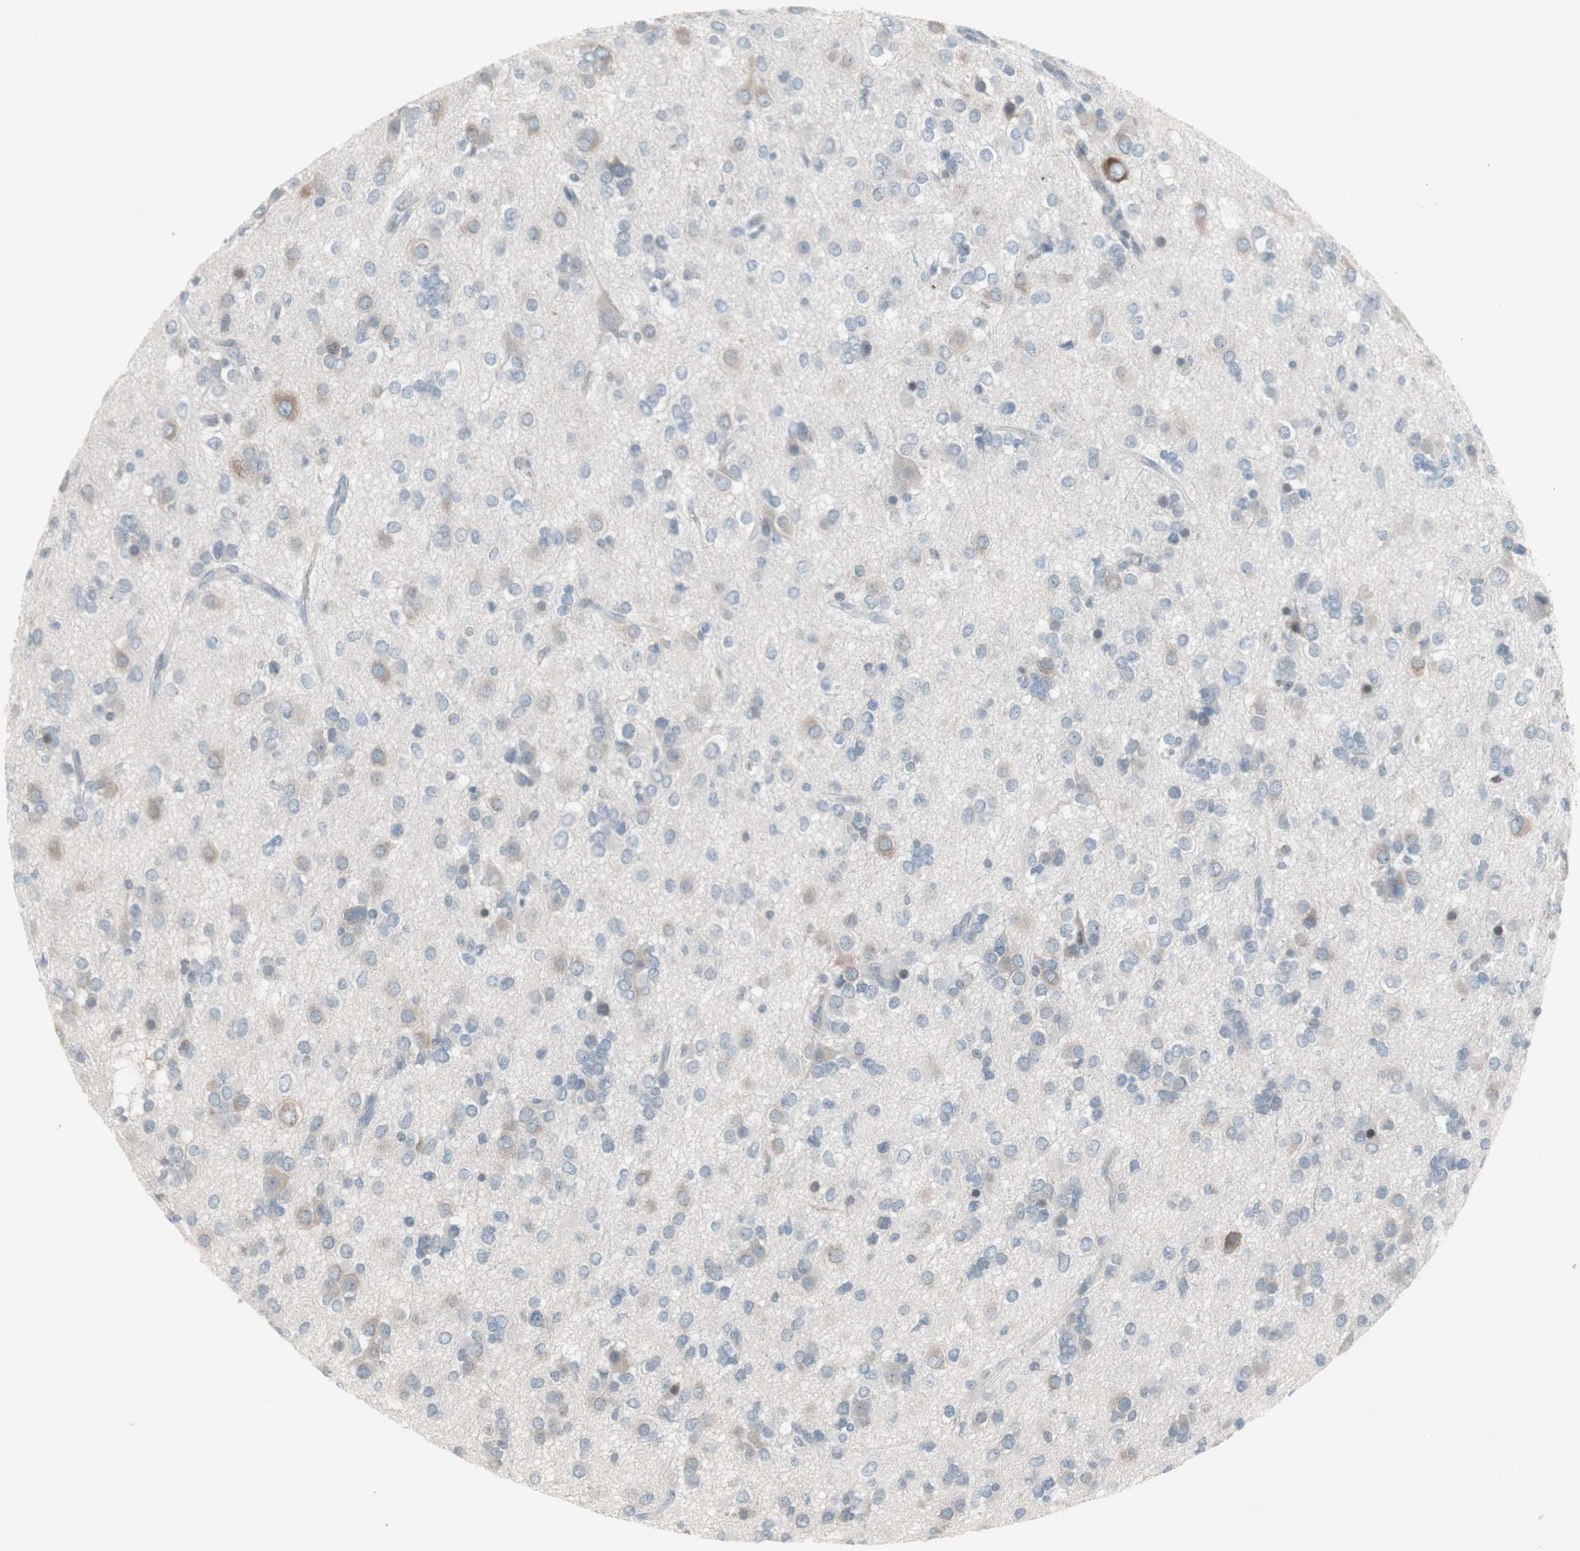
{"staining": {"intensity": "weak", "quantity": "<25%", "location": "cytoplasmic/membranous"}, "tissue": "glioma", "cell_type": "Tumor cells", "image_type": "cancer", "snomed": [{"axis": "morphology", "description": "Glioma, malignant, Low grade"}, {"axis": "topography", "description": "Brain"}], "caption": "A high-resolution histopathology image shows immunohistochemistry staining of malignant glioma (low-grade), which shows no significant staining in tumor cells.", "gene": "ZSCAN32", "patient": {"sex": "male", "age": 42}}